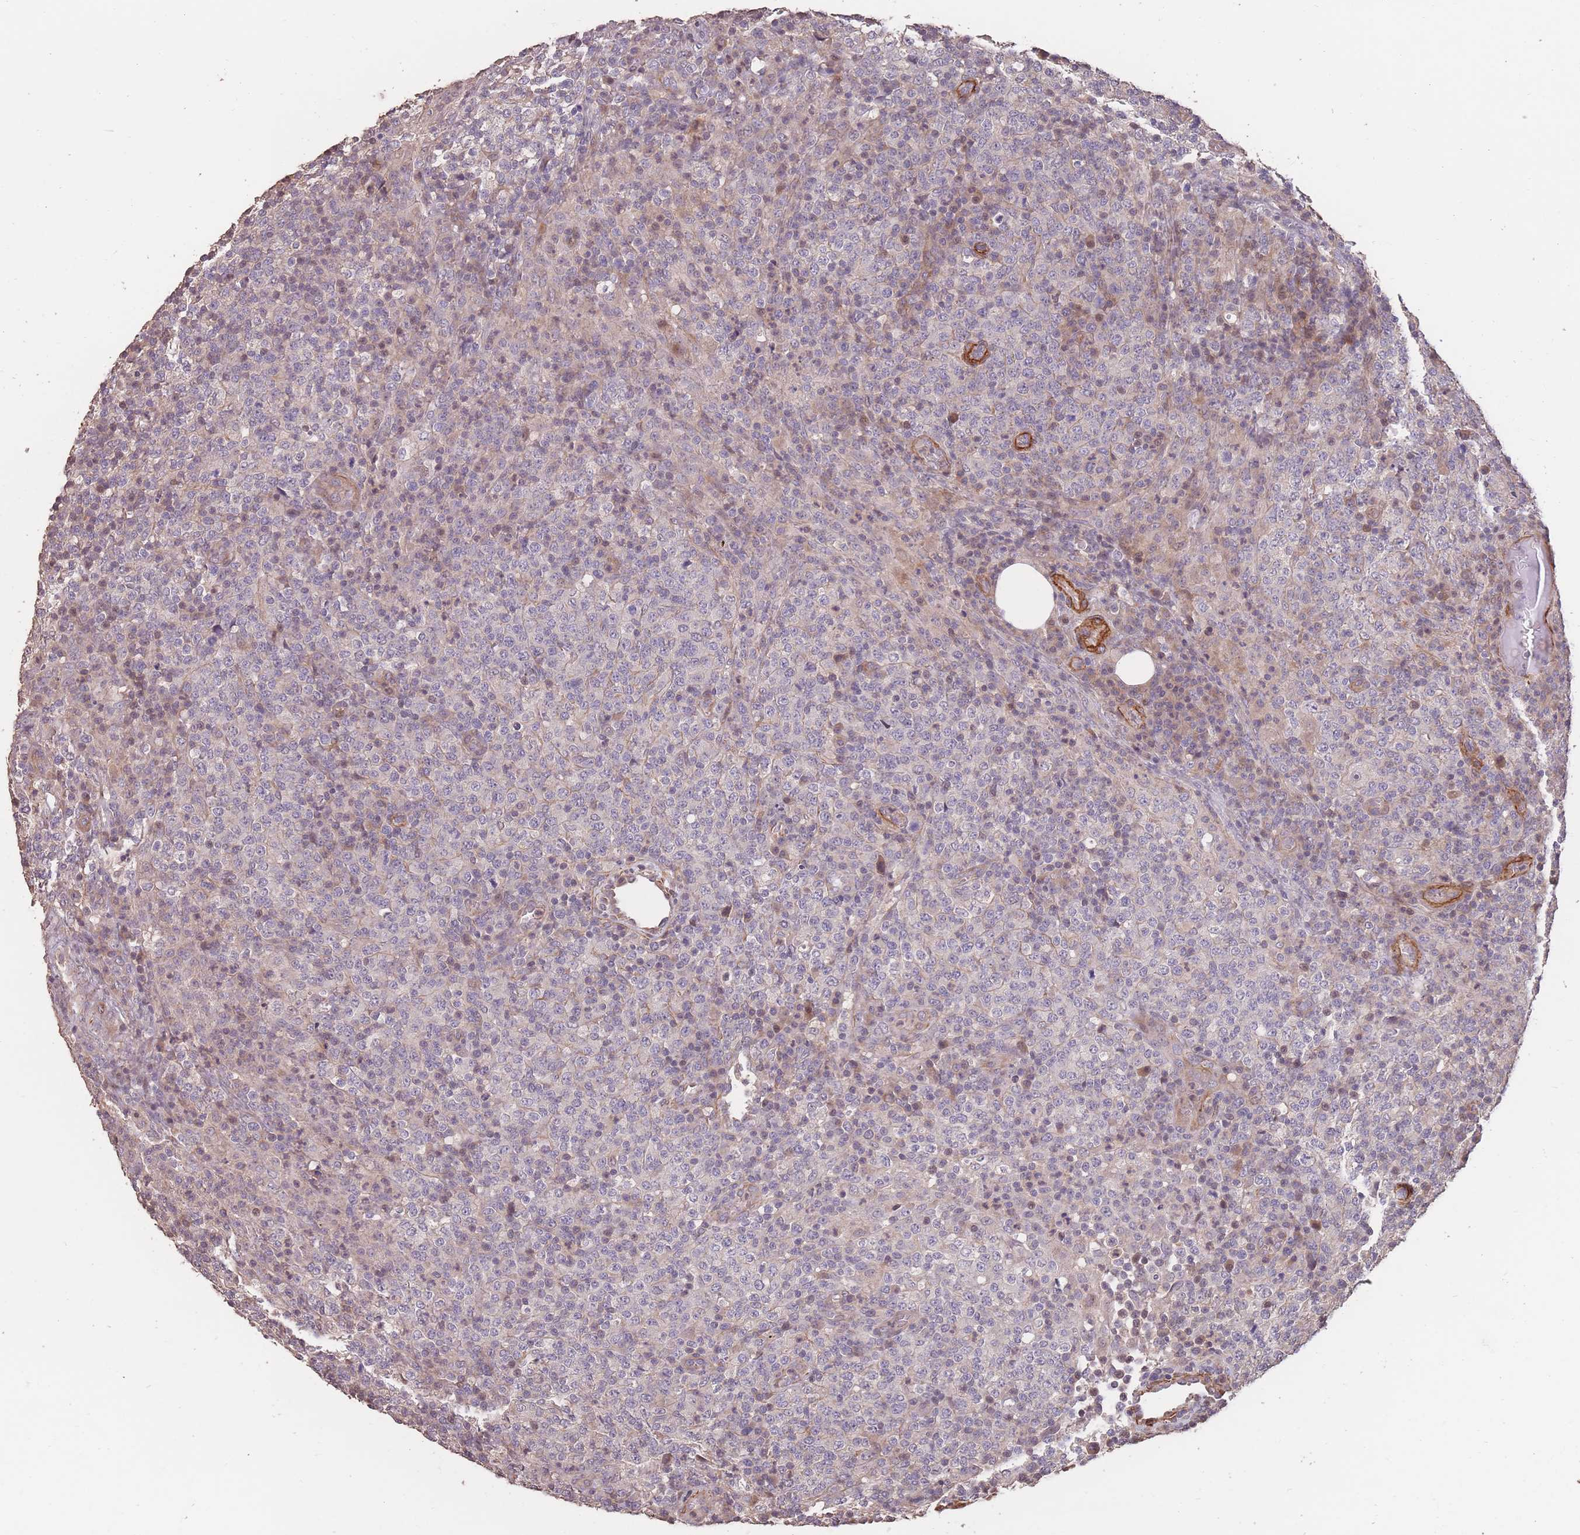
{"staining": {"intensity": "negative", "quantity": "none", "location": "none"}, "tissue": "lymphoma", "cell_type": "Tumor cells", "image_type": "cancer", "snomed": [{"axis": "morphology", "description": "Malignant lymphoma, non-Hodgkin's type, High grade"}, {"axis": "topography", "description": "Lymph node"}], "caption": "High magnification brightfield microscopy of malignant lymphoma, non-Hodgkin's type (high-grade) stained with DAB (3,3'-diaminobenzidine) (brown) and counterstained with hematoxylin (blue): tumor cells show no significant positivity.", "gene": "NLRC4", "patient": {"sex": "male", "age": 54}}